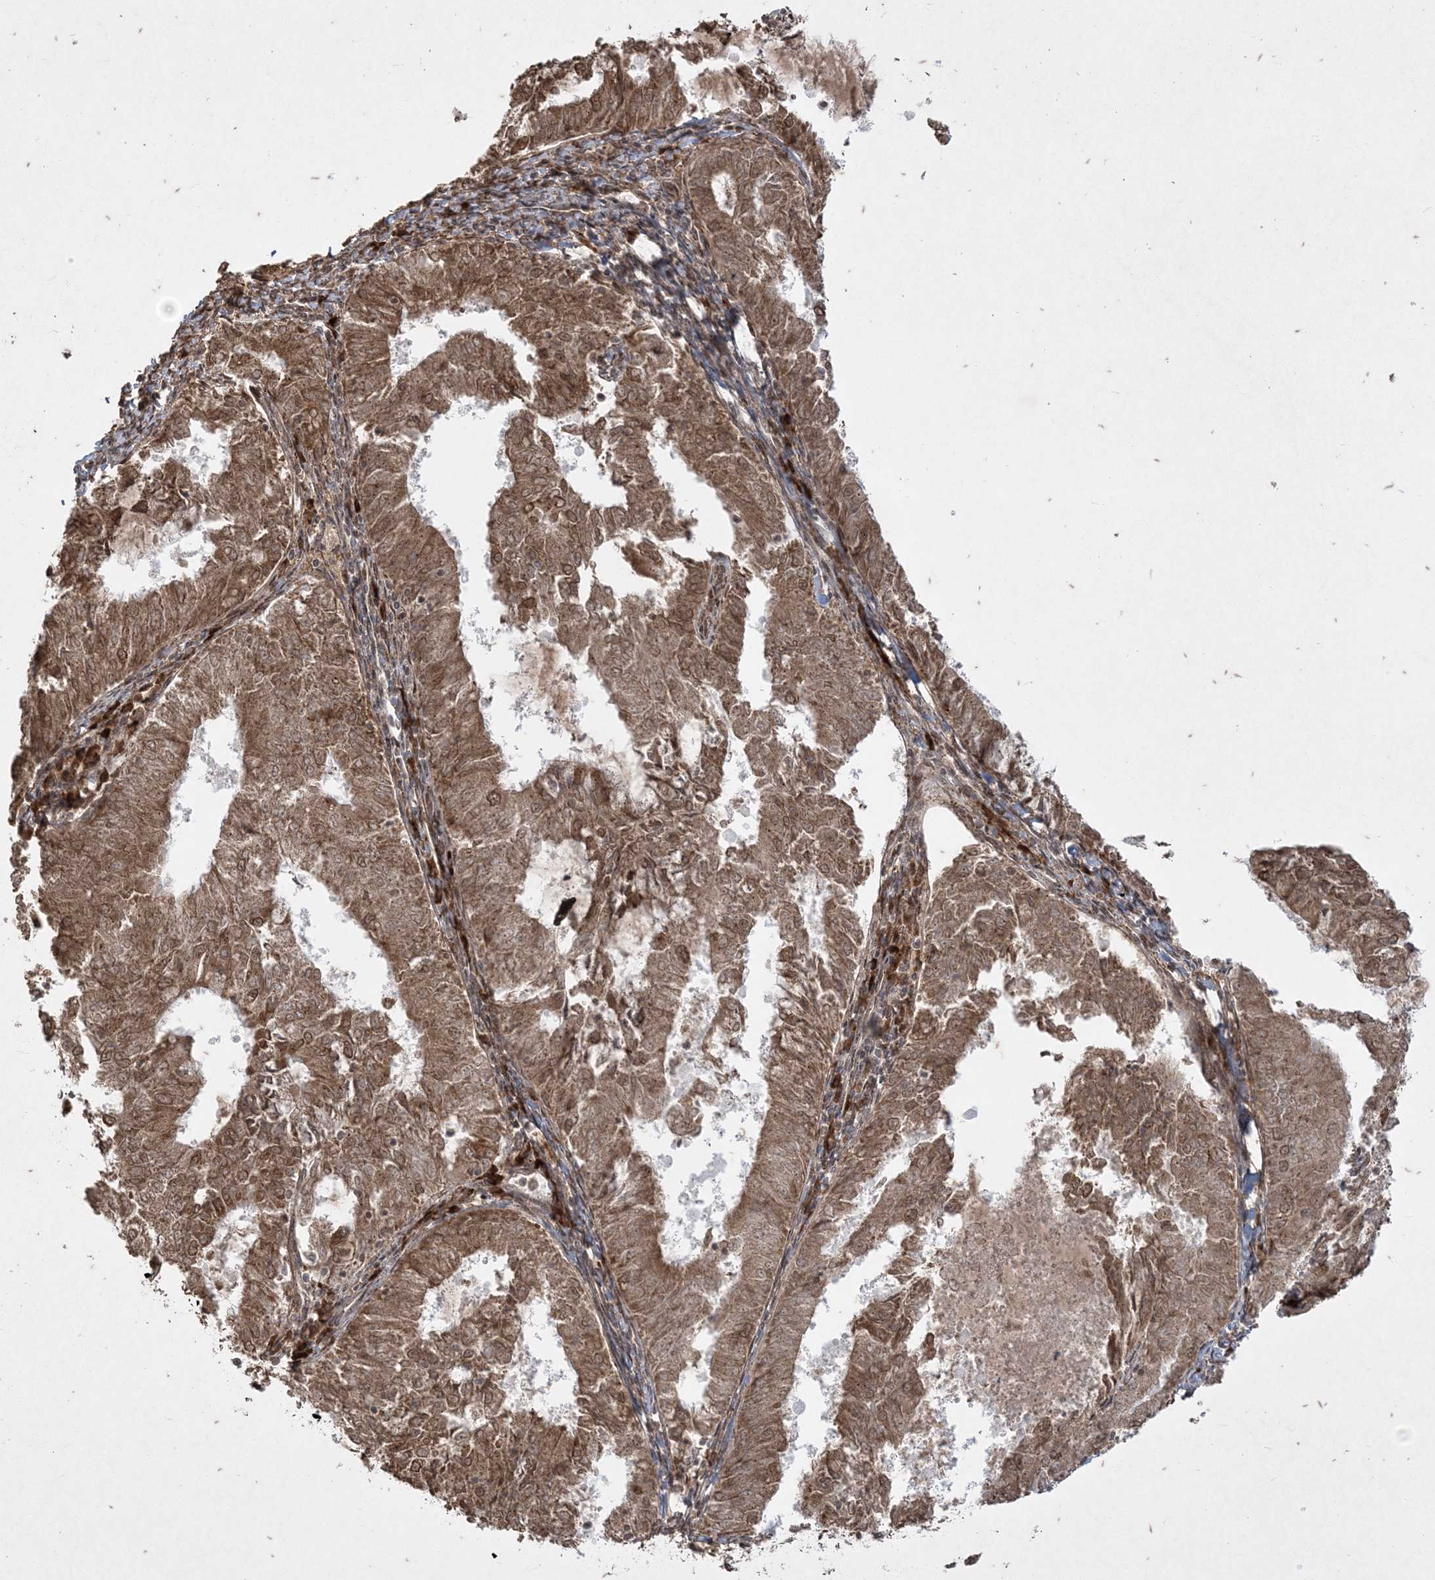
{"staining": {"intensity": "strong", "quantity": ">75%", "location": "cytoplasmic/membranous"}, "tissue": "endometrial cancer", "cell_type": "Tumor cells", "image_type": "cancer", "snomed": [{"axis": "morphology", "description": "Adenocarcinoma, NOS"}, {"axis": "topography", "description": "Endometrium"}], "caption": "Adenocarcinoma (endometrial) stained with a brown dye shows strong cytoplasmic/membranous positive staining in about >75% of tumor cells.", "gene": "RRAS", "patient": {"sex": "female", "age": 57}}